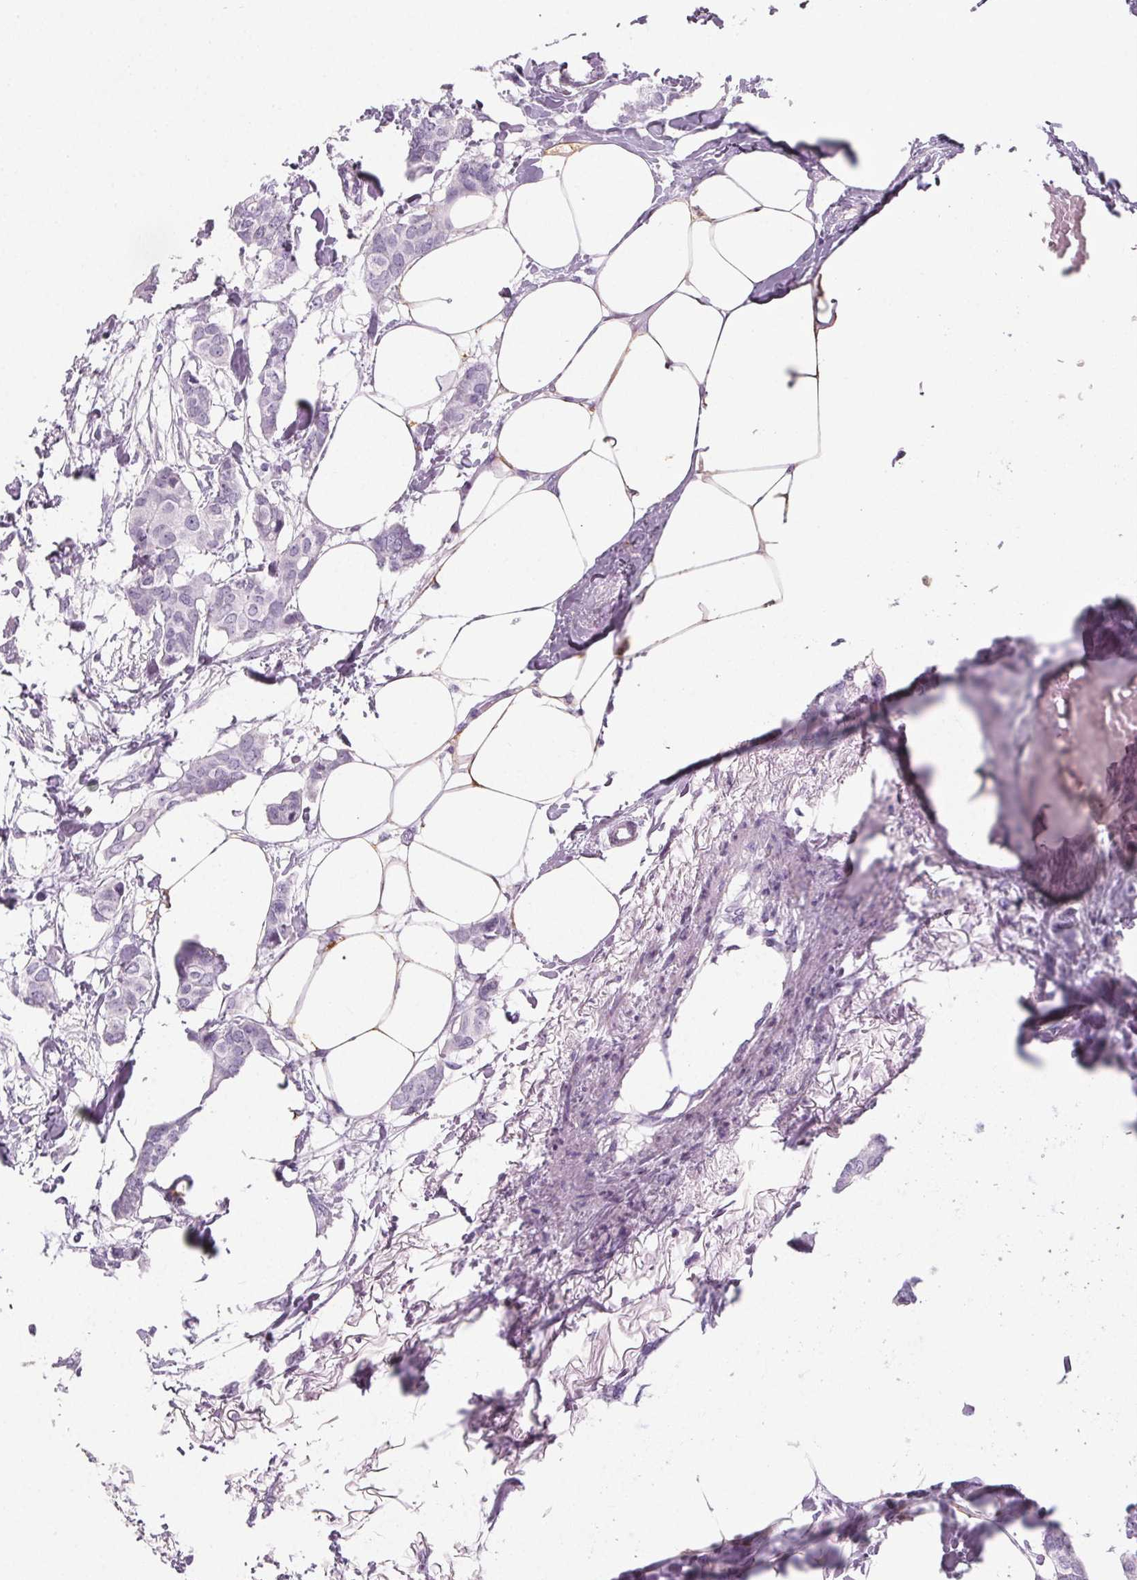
{"staining": {"intensity": "negative", "quantity": "none", "location": "none"}, "tissue": "breast cancer", "cell_type": "Tumor cells", "image_type": "cancer", "snomed": [{"axis": "morphology", "description": "Duct carcinoma"}, {"axis": "topography", "description": "Breast"}], "caption": "Immunohistochemistry (IHC) photomicrograph of neoplastic tissue: breast invasive ductal carcinoma stained with DAB exhibits no significant protein expression in tumor cells.", "gene": "ADRB1", "patient": {"sex": "female", "age": 62}}